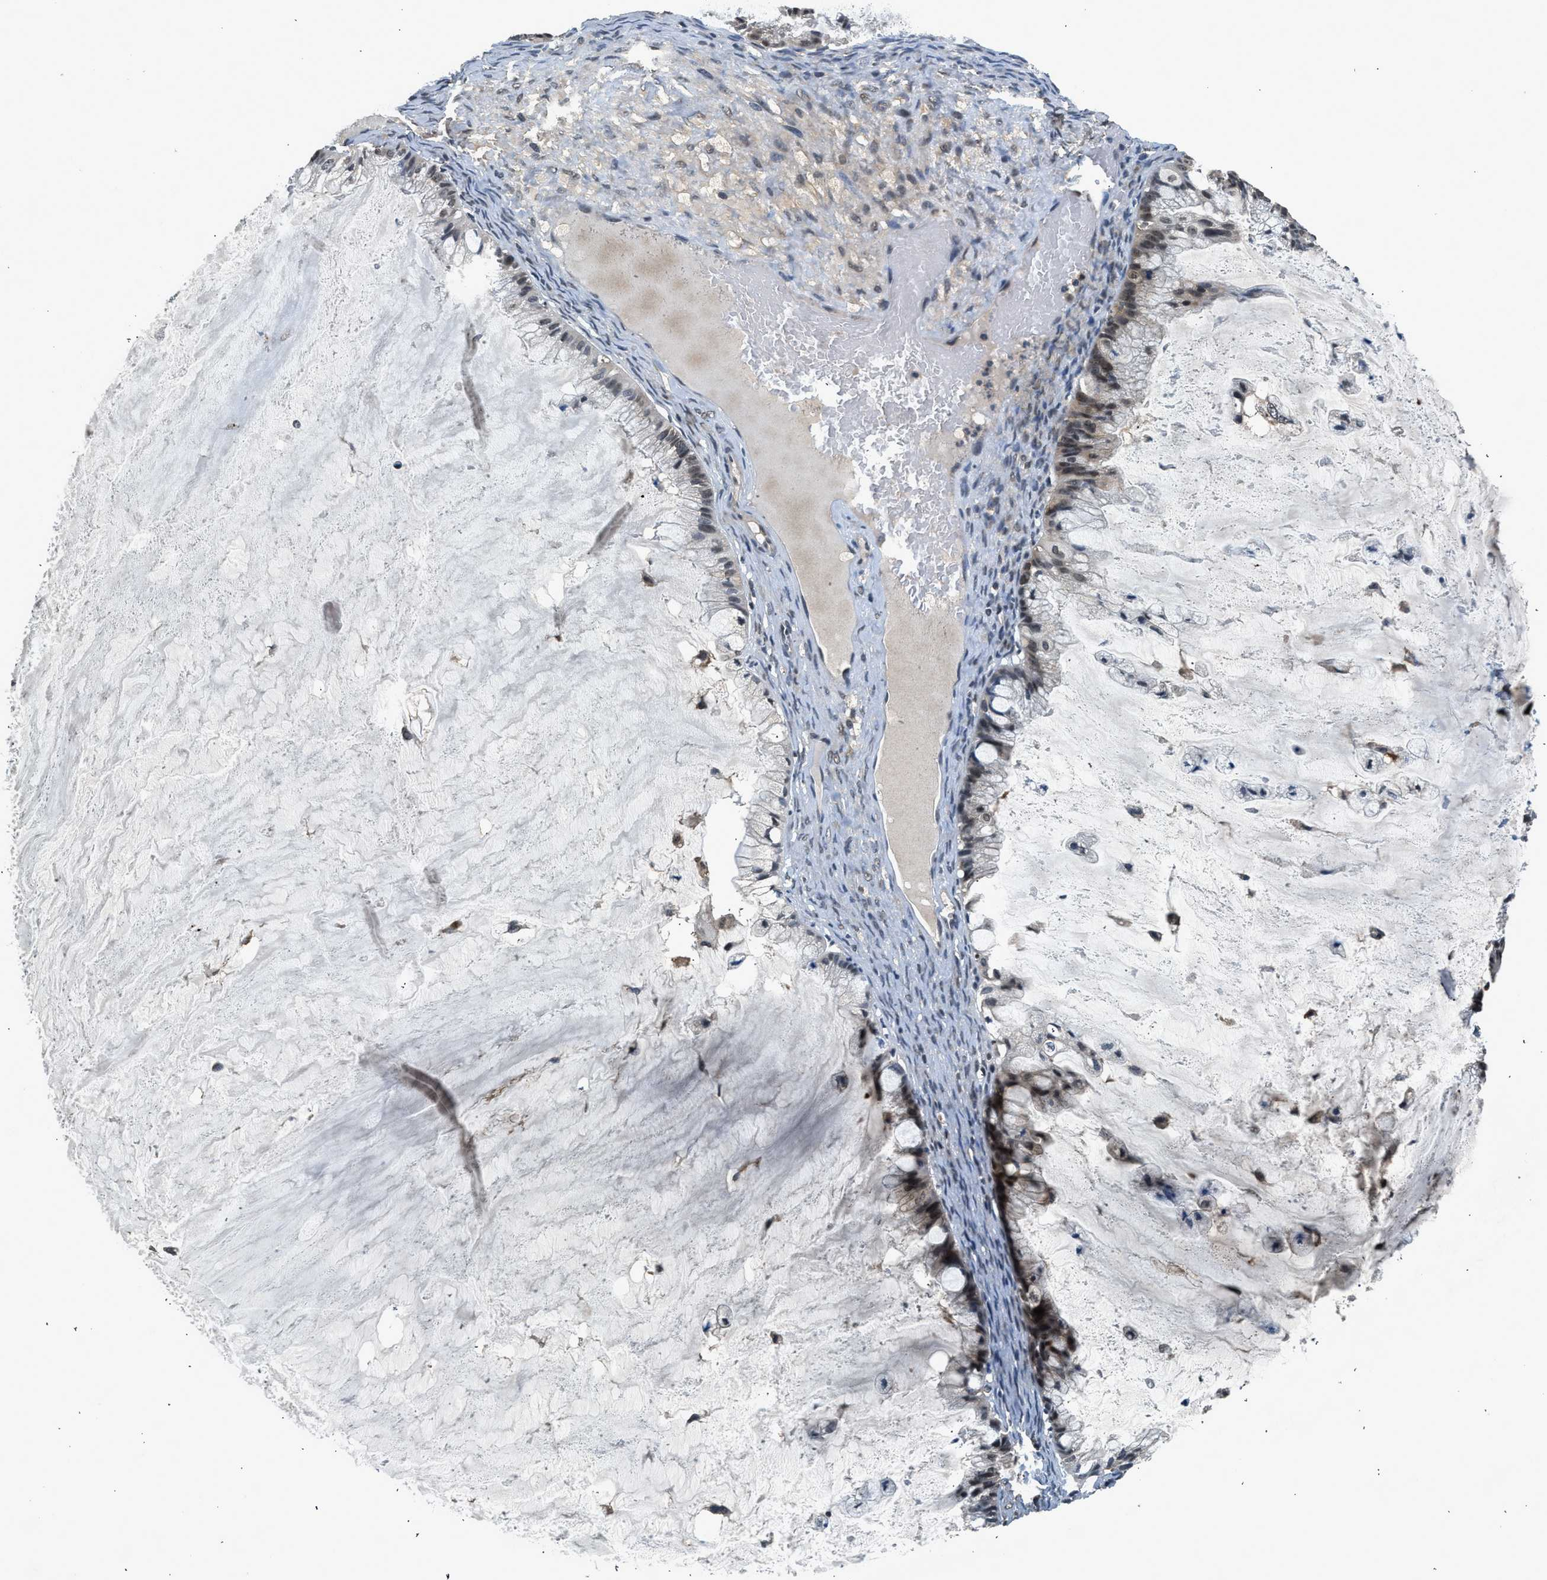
{"staining": {"intensity": "moderate", "quantity": "25%-75%", "location": "nuclear"}, "tissue": "ovarian cancer", "cell_type": "Tumor cells", "image_type": "cancer", "snomed": [{"axis": "morphology", "description": "Cystadenocarcinoma, mucinous, NOS"}, {"axis": "topography", "description": "Ovary"}], "caption": "Protein expression analysis of ovarian cancer (mucinous cystadenocarcinoma) displays moderate nuclear expression in about 25%-75% of tumor cells.", "gene": "SLC15A4", "patient": {"sex": "female", "age": 57}}